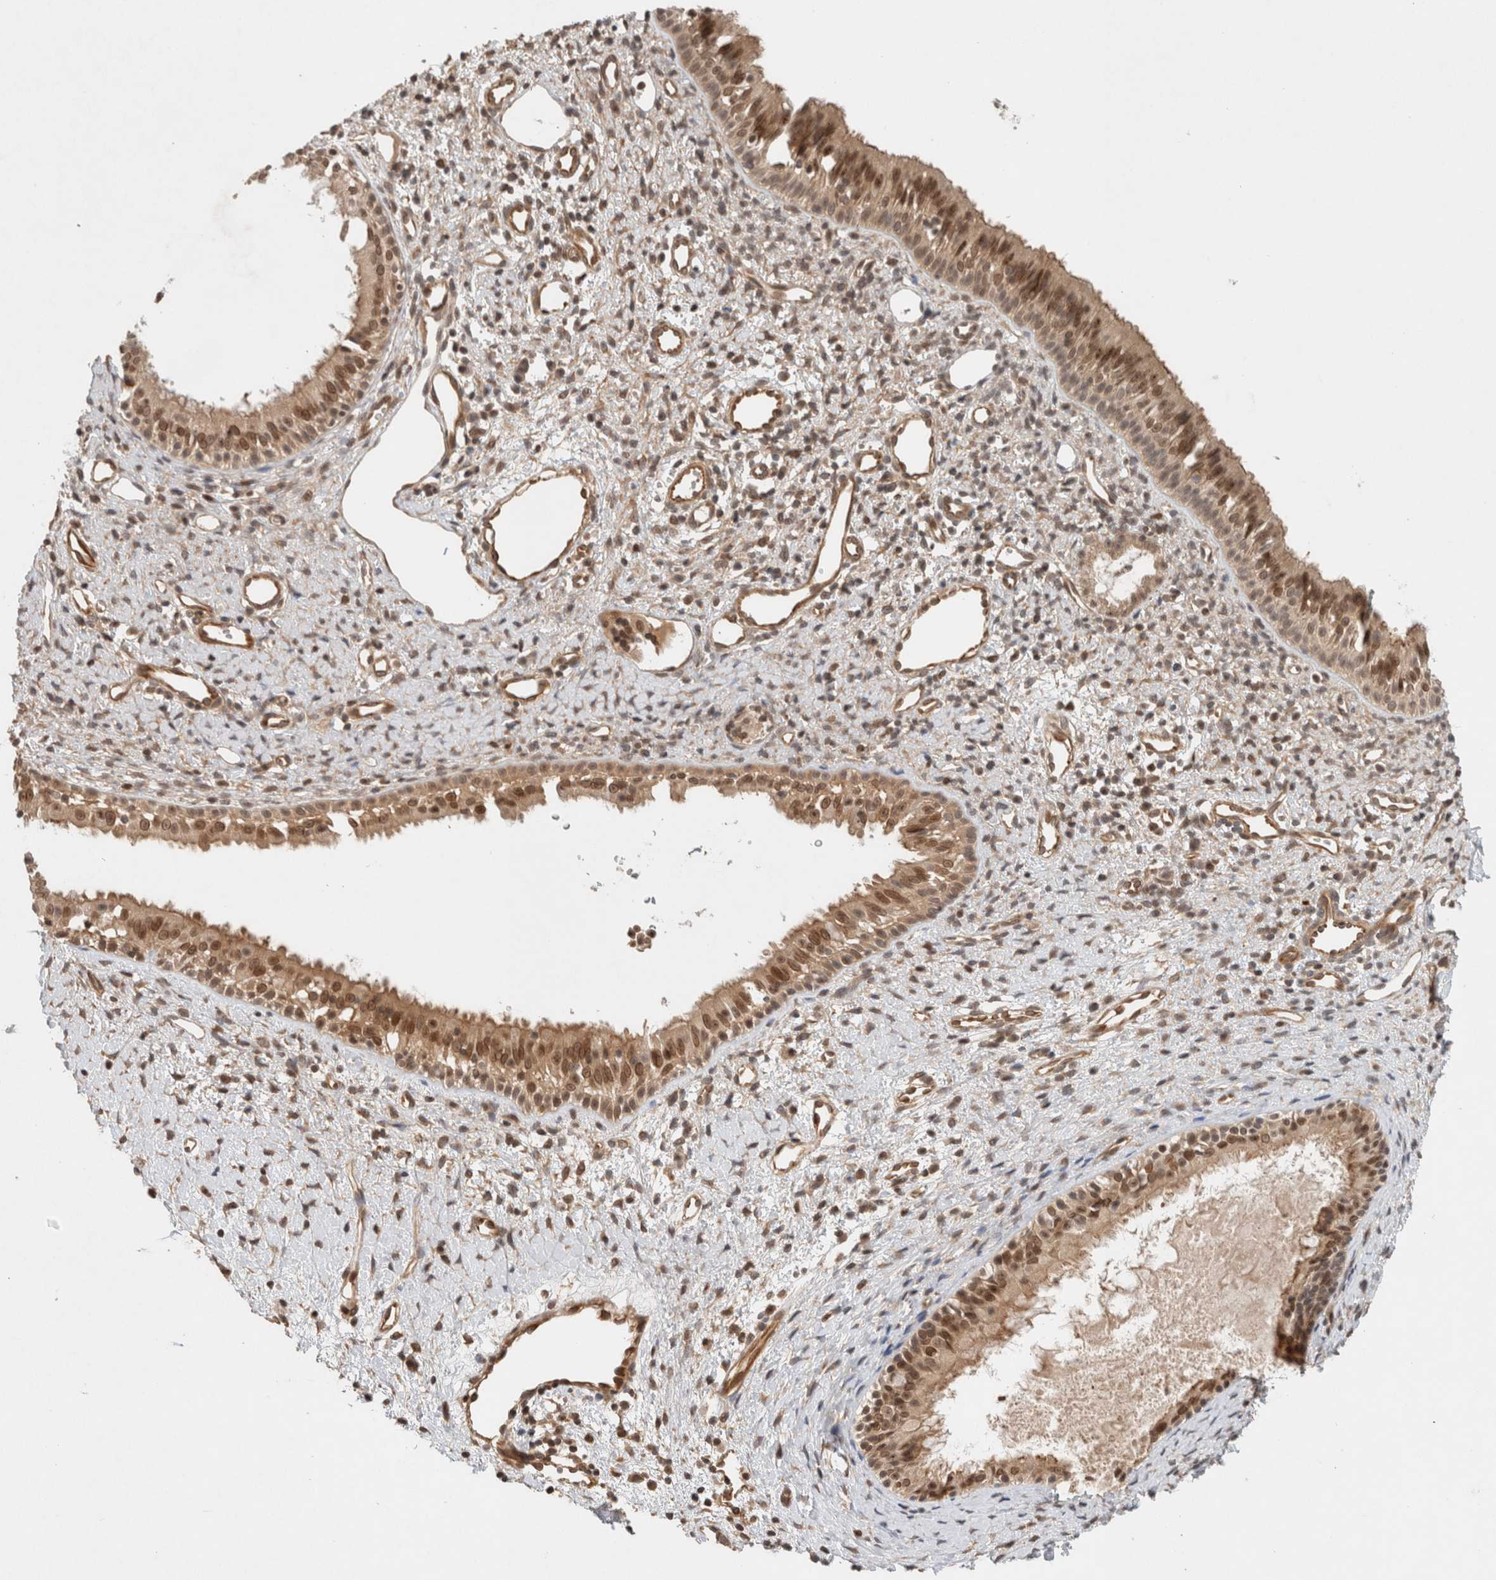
{"staining": {"intensity": "moderate", "quantity": ">75%", "location": "cytoplasmic/membranous,nuclear"}, "tissue": "nasopharynx", "cell_type": "Respiratory epithelial cells", "image_type": "normal", "snomed": [{"axis": "morphology", "description": "Normal tissue, NOS"}, {"axis": "topography", "description": "Nasopharynx"}], "caption": "Immunohistochemical staining of normal human nasopharynx reveals >75% levels of moderate cytoplasmic/membranous,nuclear protein staining in about >75% of respiratory epithelial cells.", "gene": "CAAP1", "patient": {"sex": "male", "age": 22}}